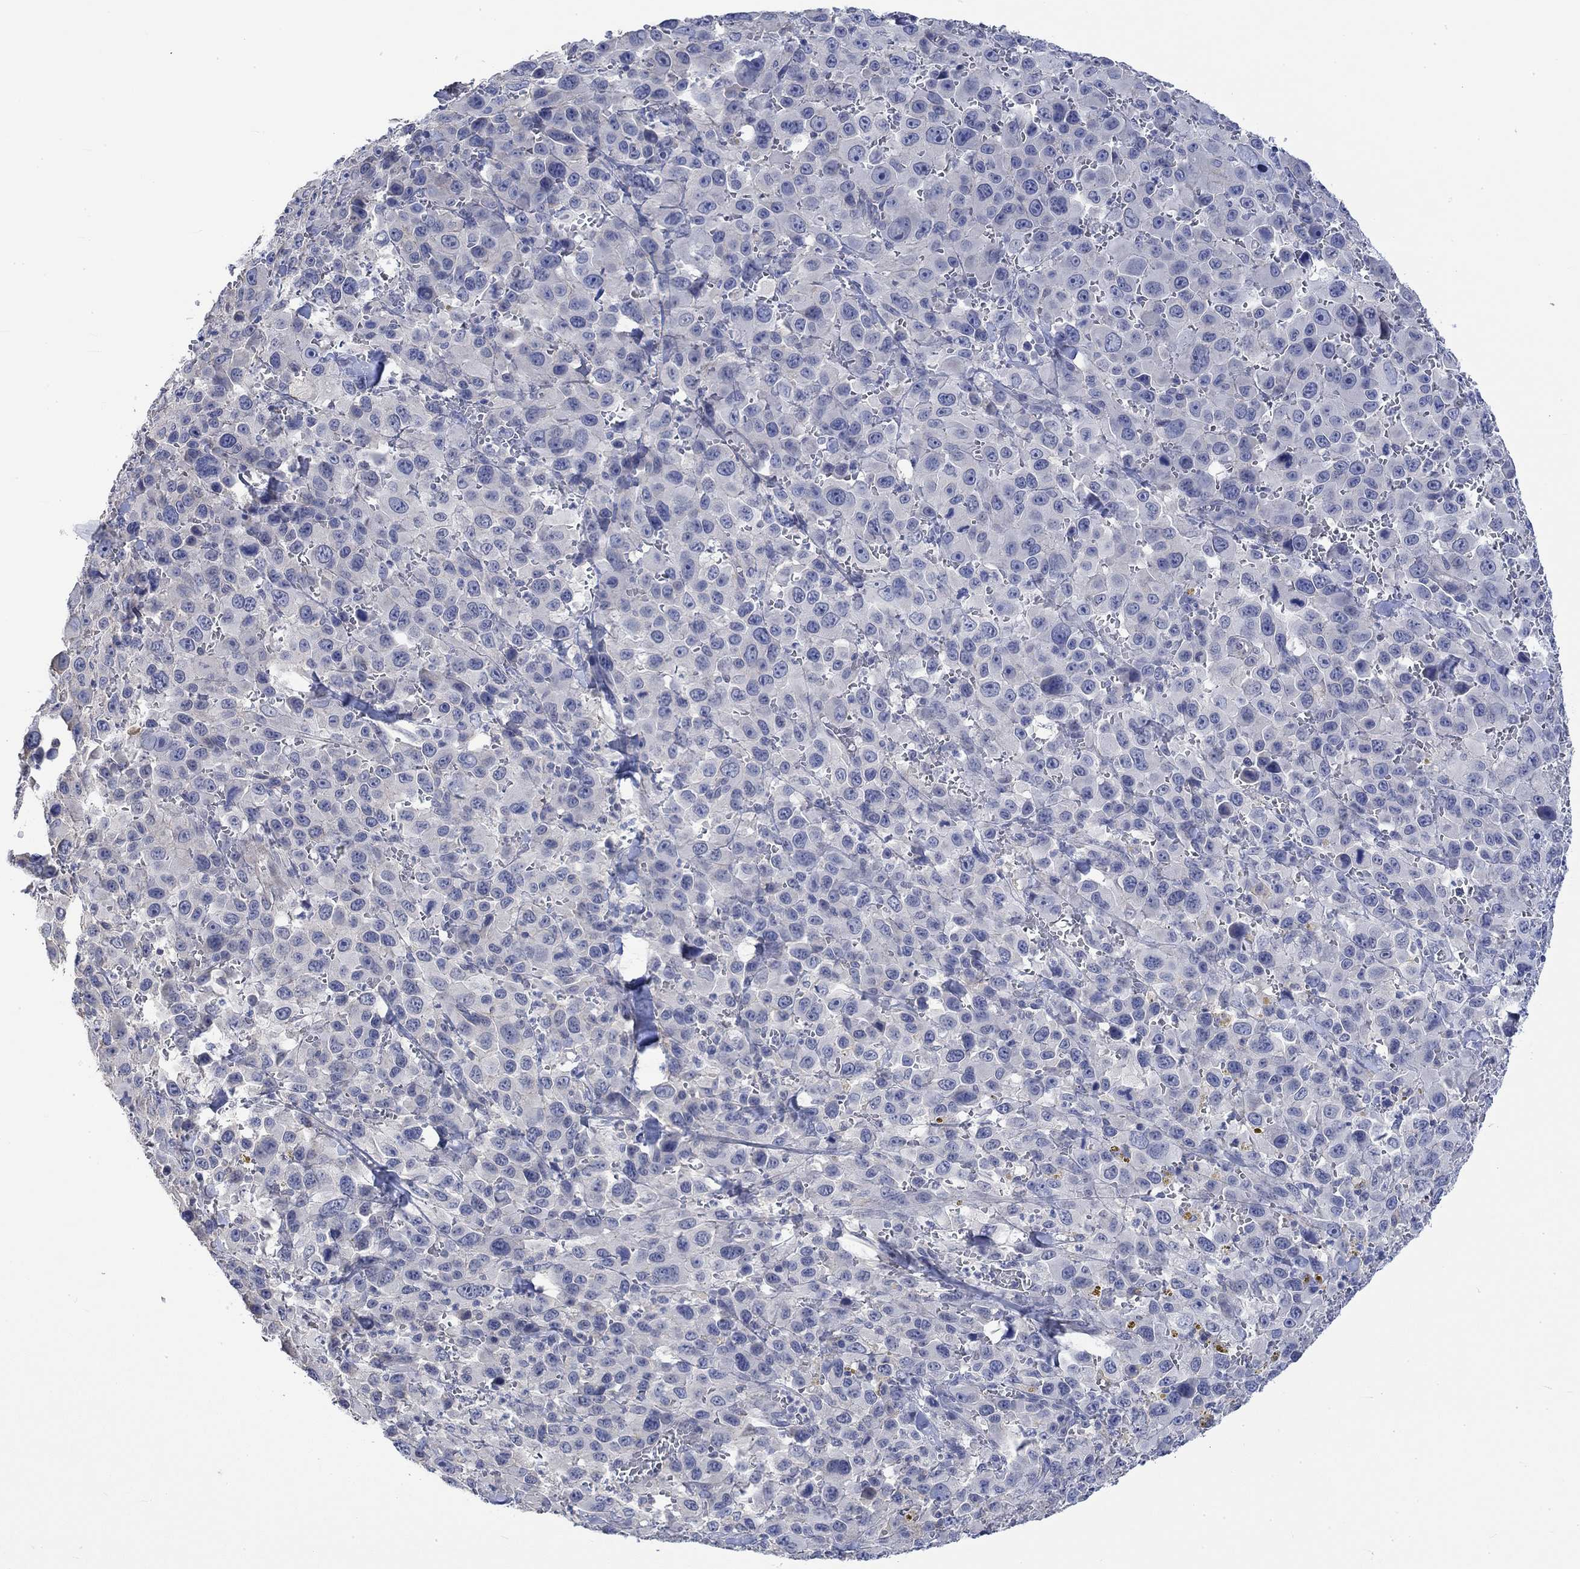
{"staining": {"intensity": "negative", "quantity": "none", "location": "none"}, "tissue": "melanoma", "cell_type": "Tumor cells", "image_type": "cancer", "snomed": [{"axis": "morphology", "description": "Malignant melanoma, NOS"}, {"axis": "topography", "description": "Skin"}], "caption": "Immunohistochemical staining of human melanoma displays no significant expression in tumor cells.", "gene": "AGRP", "patient": {"sex": "female", "age": 91}}